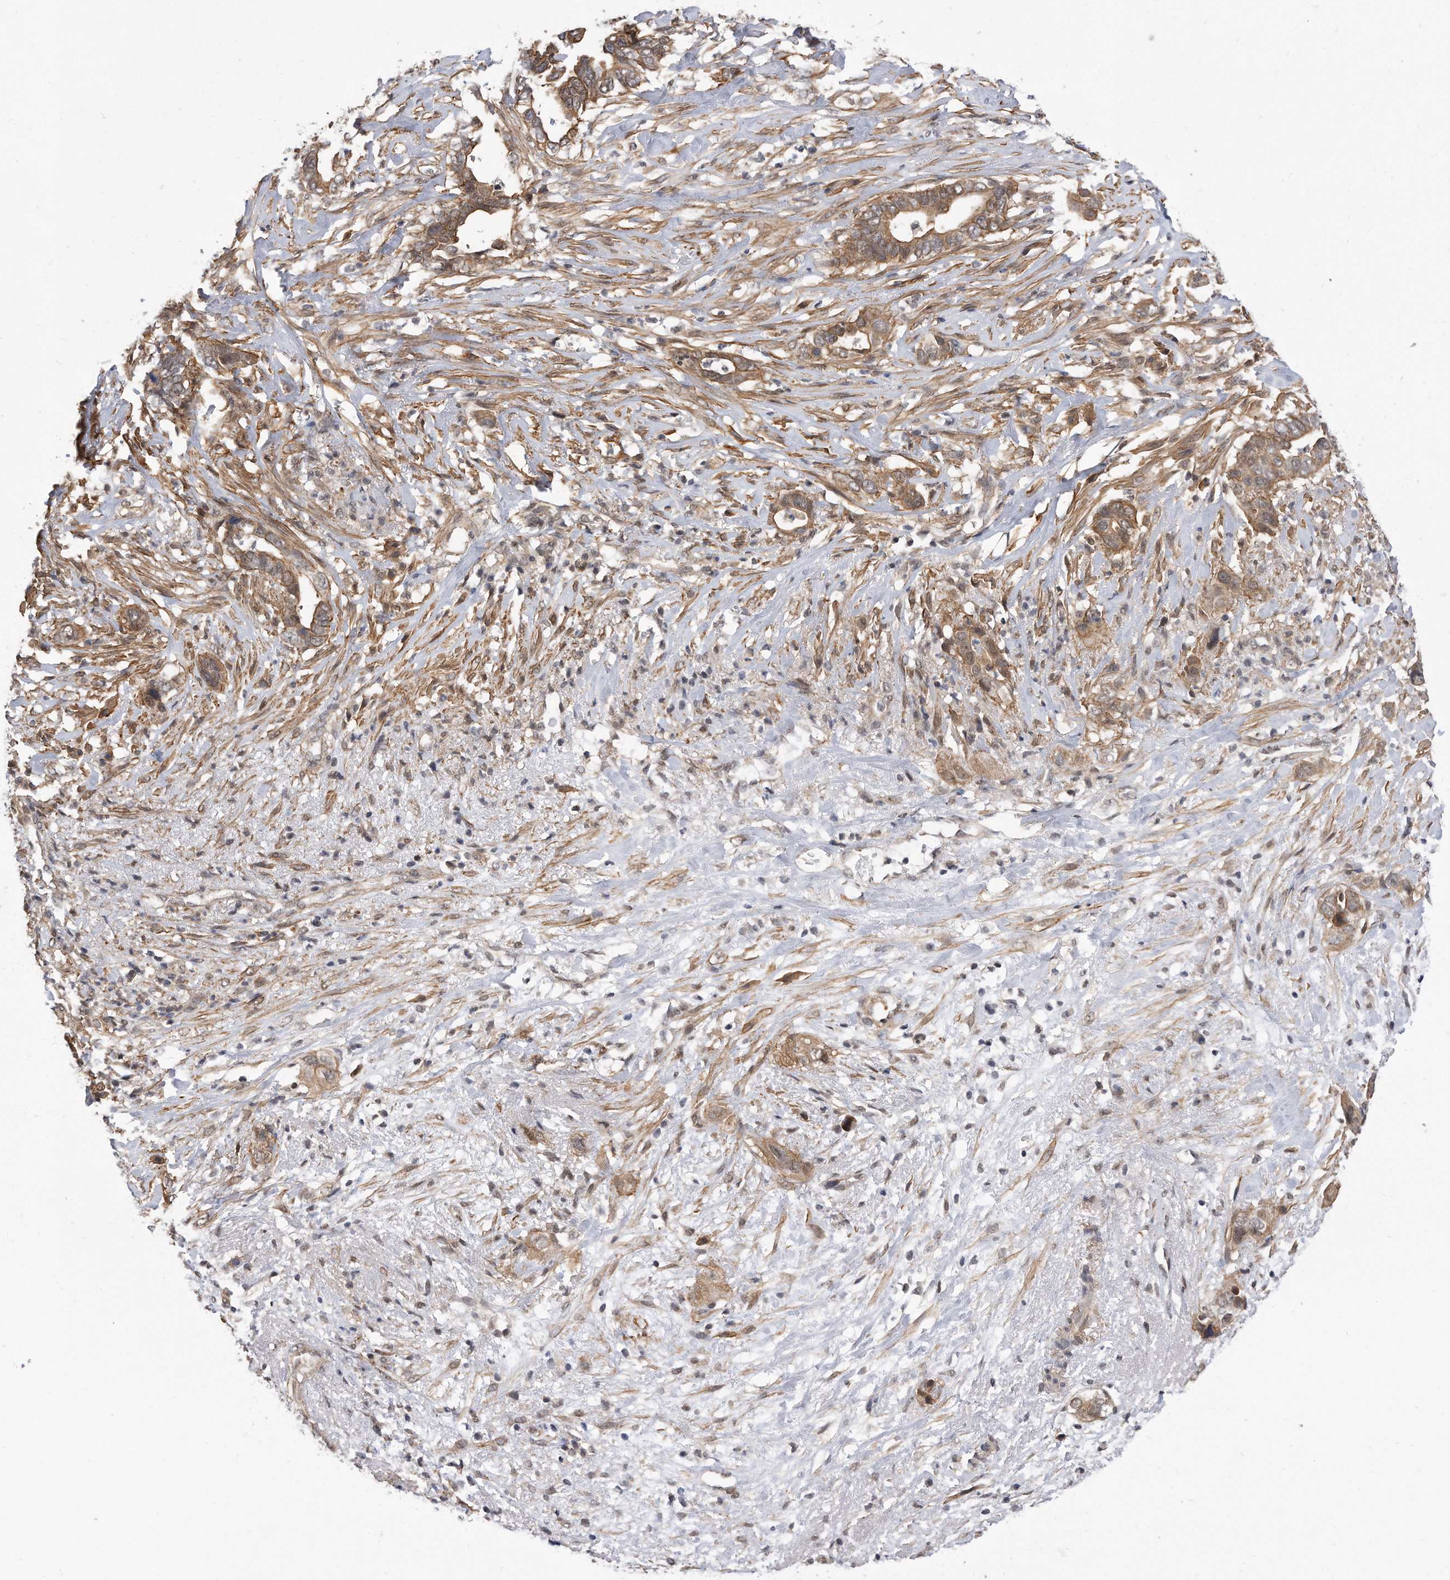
{"staining": {"intensity": "moderate", "quantity": ">75%", "location": "cytoplasmic/membranous"}, "tissue": "liver cancer", "cell_type": "Tumor cells", "image_type": "cancer", "snomed": [{"axis": "morphology", "description": "Cholangiocarcinoma"}, {"axis": "topography", "description": "Liver"}], "caption": "Liver cancer tissue exhibits moderate cytoplasmic/membranous staining in about >75% of tumor cells, visualized by immunohistochemistry. The staining was performed using DAB, with brown indicating positive protein expression. Nuclei are stained blue with hematoxylin.", "gene": "TCP1", "patient": {"sex": "female", "age": 79}}